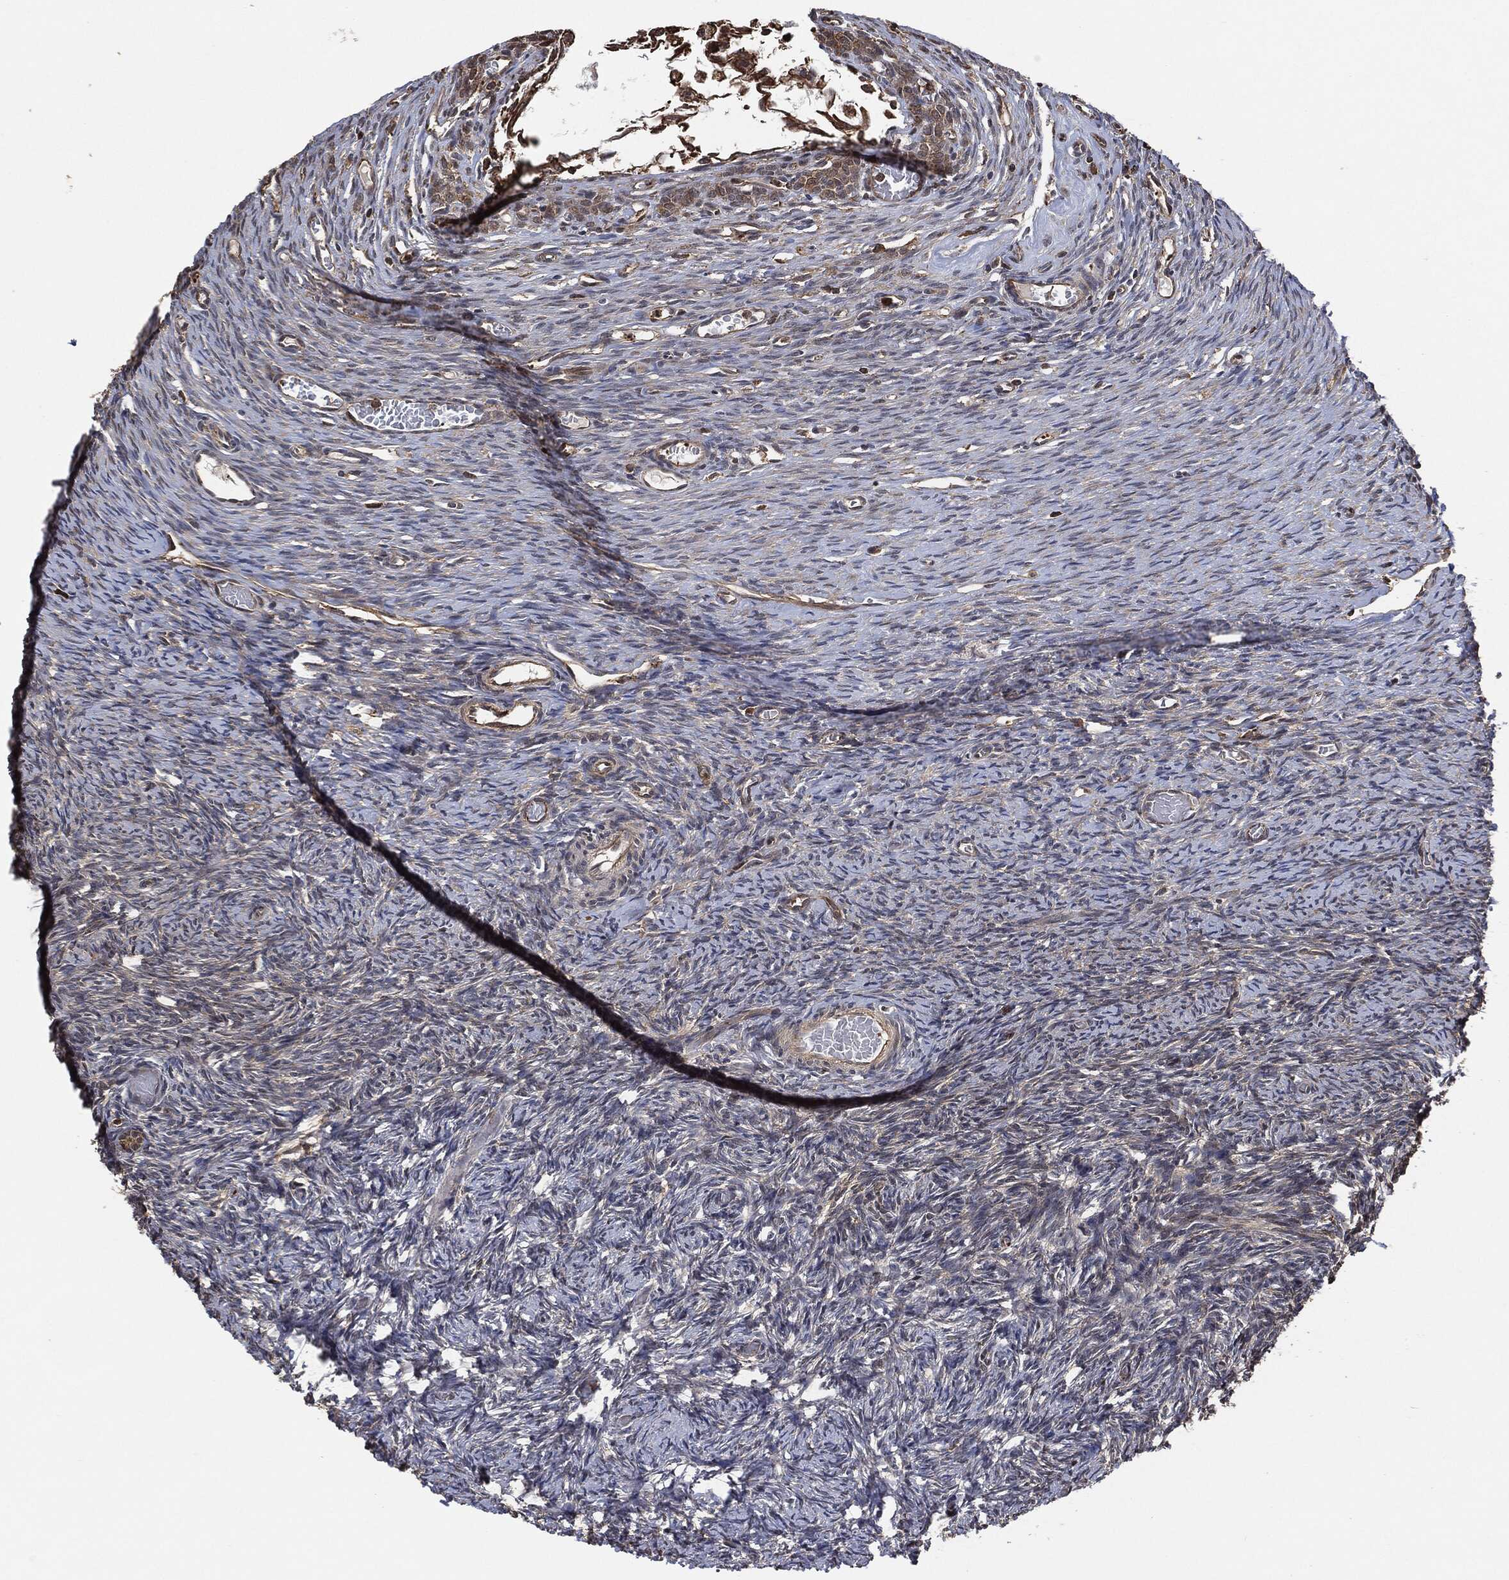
{"staining": {"intensity": "strong", "quantity": ">75%", "location": "cytoplasmic/membranous"}, "tissue": "ovary", "cell_type": "Follicle cells", "image_type": "normal", "snomed": [{"axis": "morphology", "description": "Normal tissue, NOS"}, {"axis": "topography", "description": "Ovary"}], "caption": "The immunohistochemical stain shows strong cytoplasmic/membranous expression in follicle cells of normal ovary. The protein is stained brown, and the nuclei are stained in blue (DAB (3,3'-diaminobenzidine) IHC with brightfield microscopy, high magnification).", "gene": "TPT1", "patient": {"sex": "female", "age": 39}}